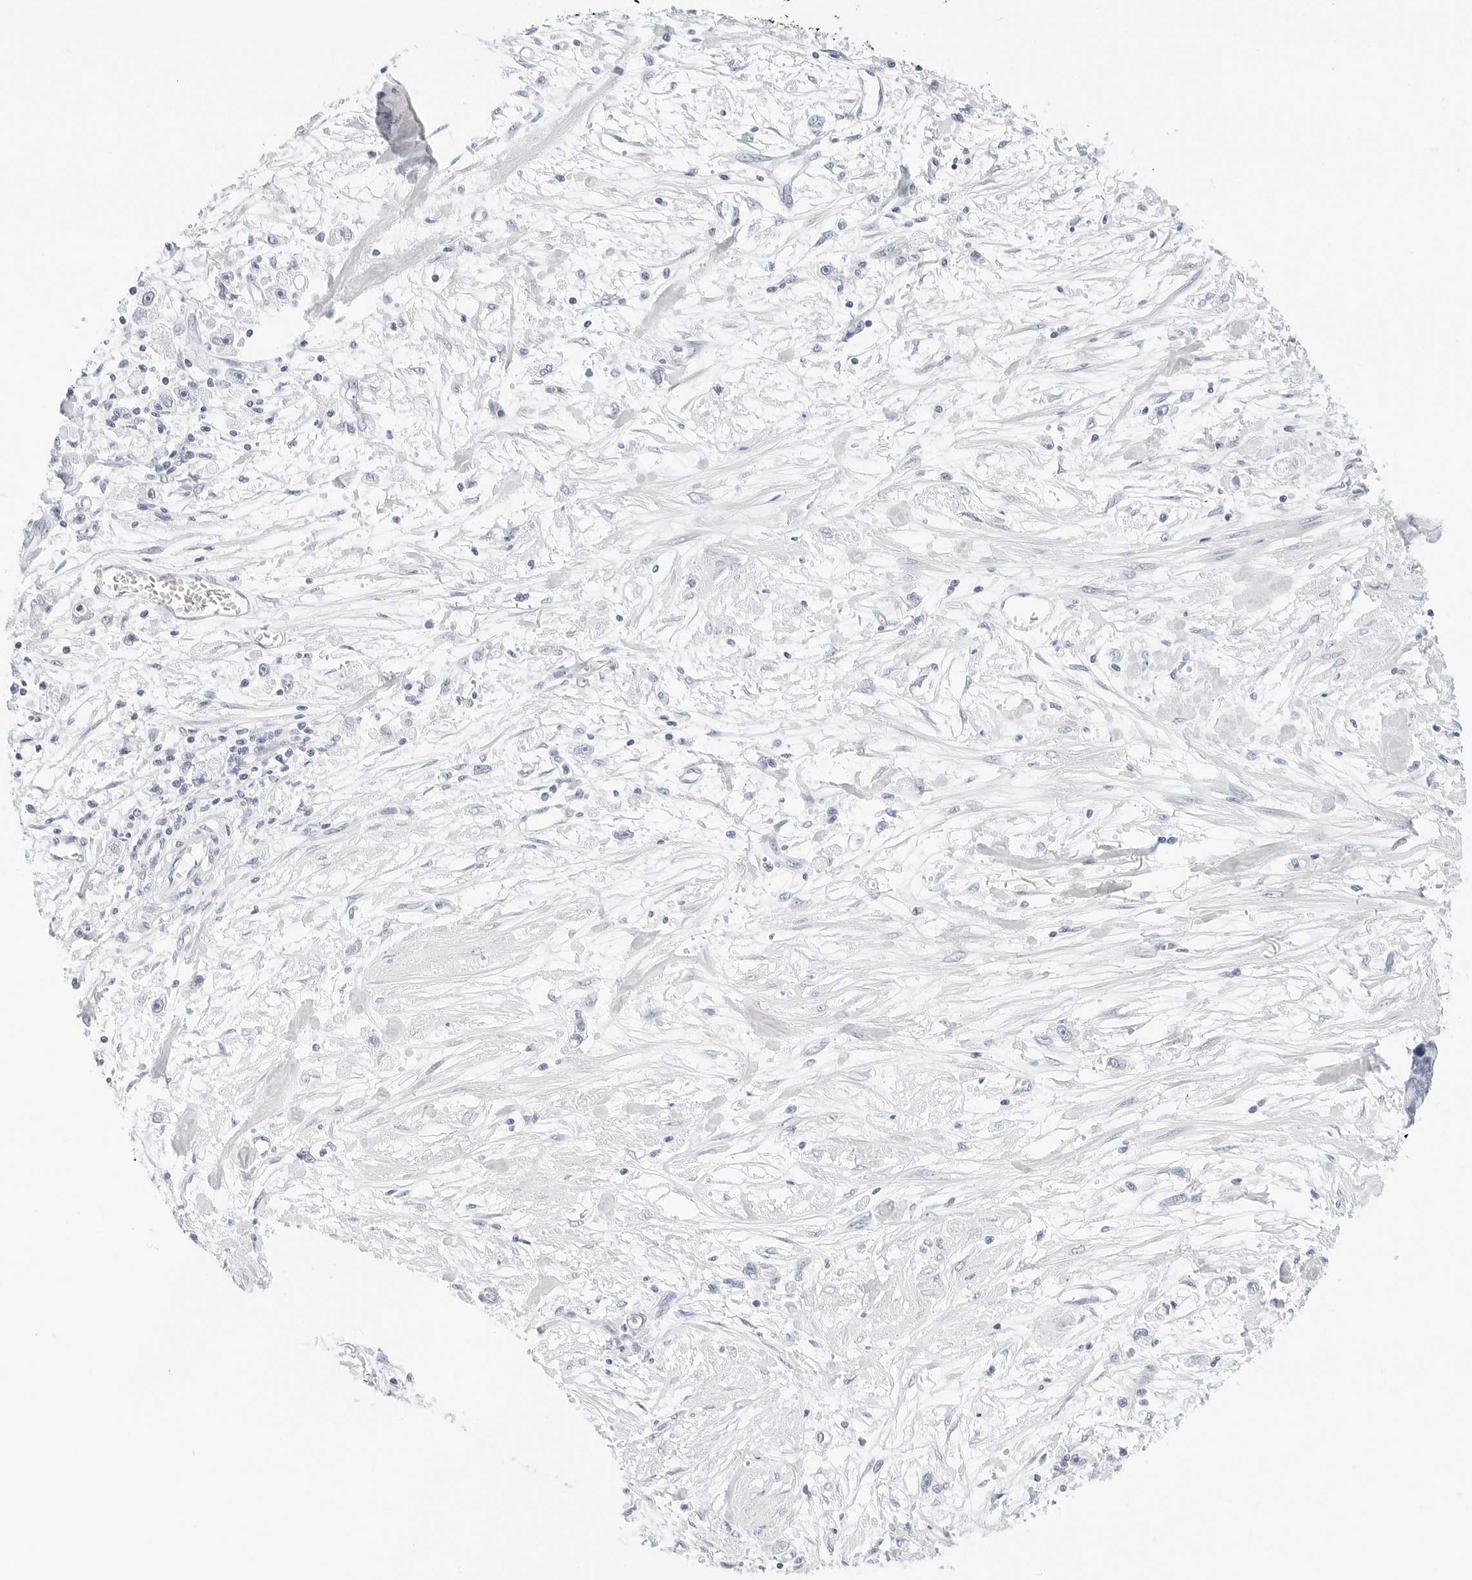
{"staining": {"intensity": "negative", "quantity": "none", "location": "none"}, "tissue": "stomach cancer", "cell_type": "Tumor cells", "image_type": "cancer", "snomed": [{"axis": "morphology", "description": "Adenocarcinoma, NOS"}, {"axis": "topography", "description": "Stomach"}], "caption": "A histopathology image of stomach cancer (adenocarcinoma) stained for a protein exhibits no brown staining in tumor cells.", "gene": "CD22", "patient": {"sex": "female", "age": 59}}